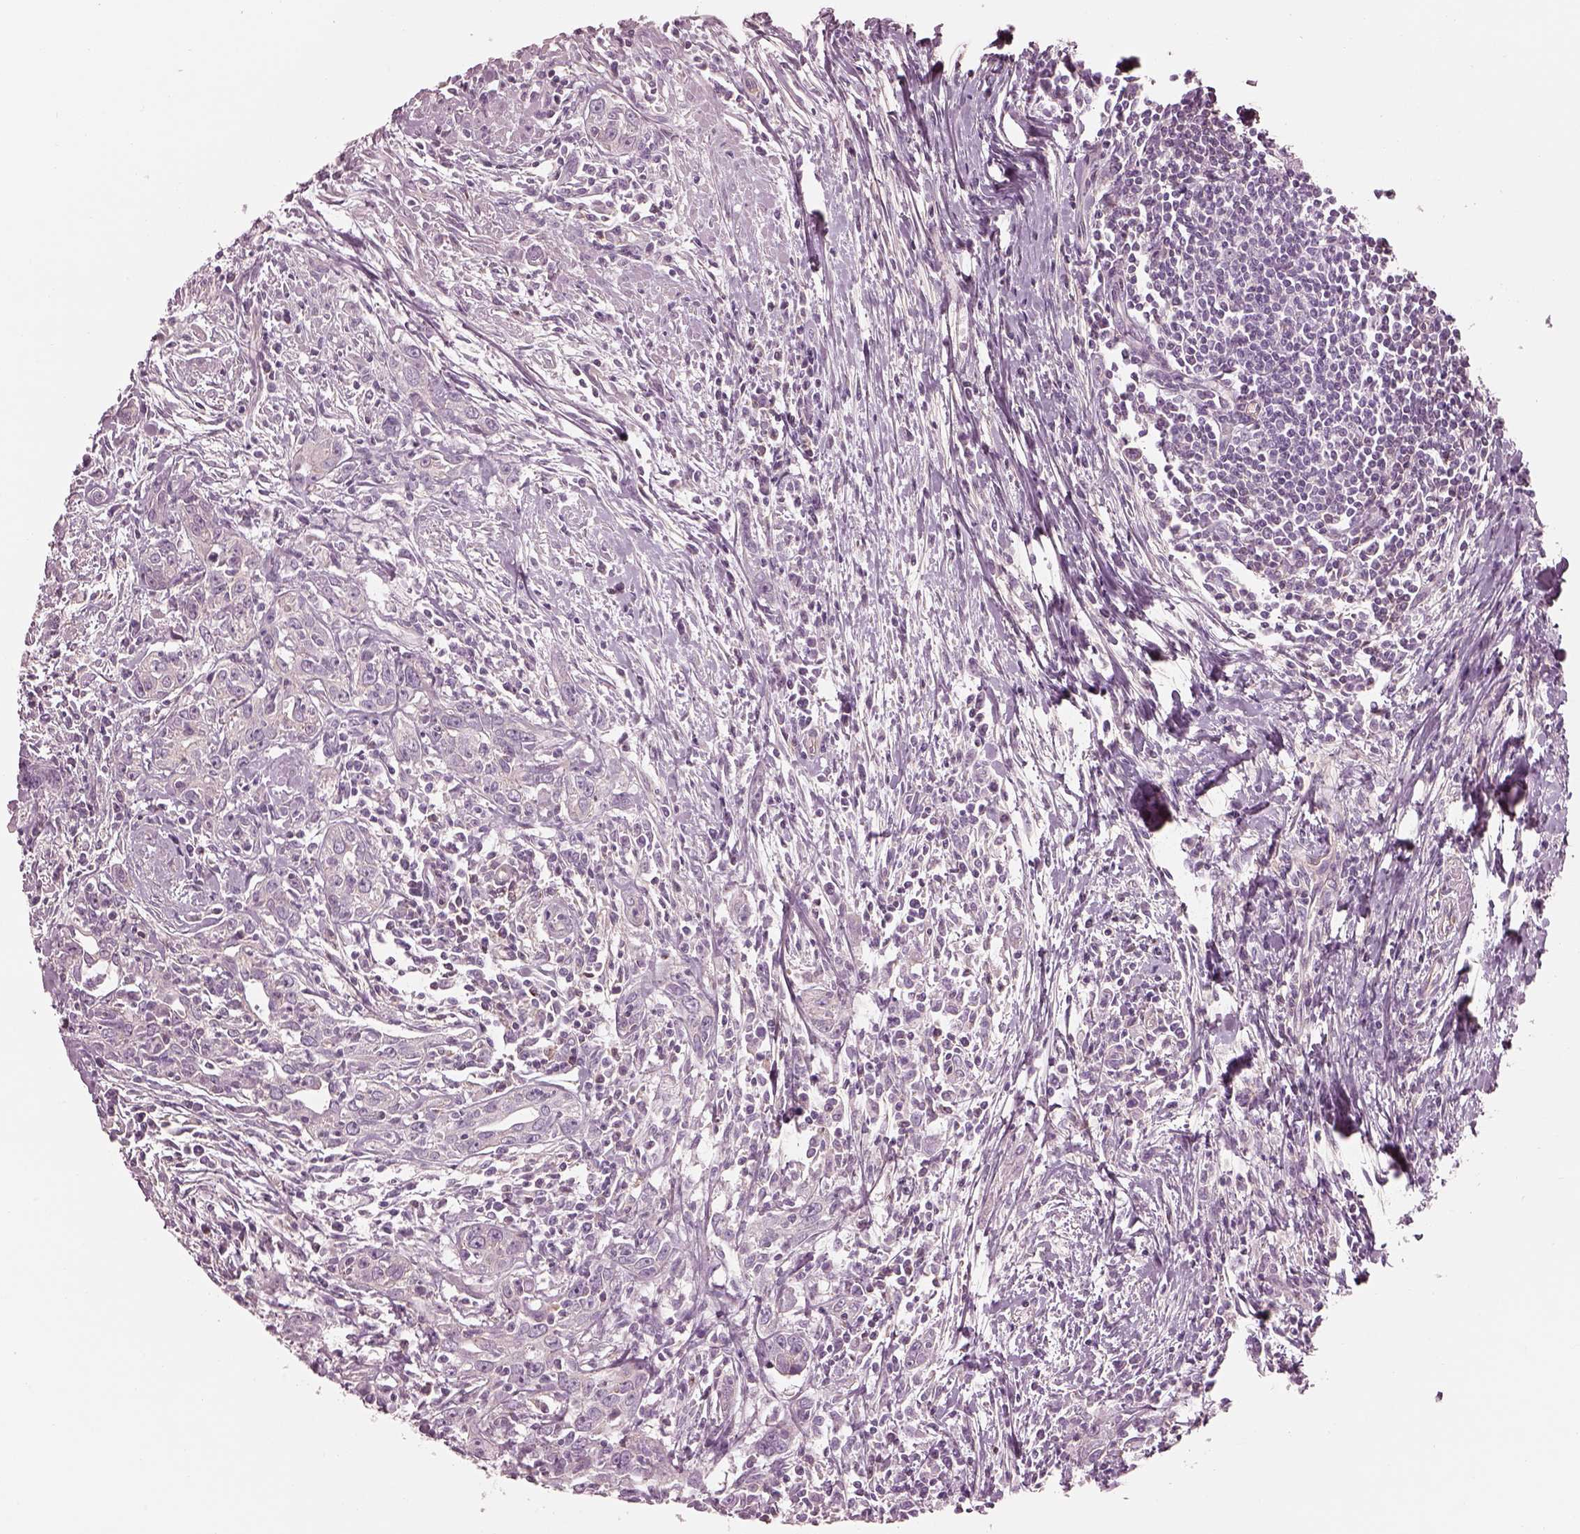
{"staining": {"intensity": "negative", "quantity": "none", "location": "none"}, "tissue": "urothelial cancer", "cell_type": "Tumor cells", "image_type": "cancer", "snomed": [{"axis": "morphology", "description": "Urothelial carcinoma, High grade"}, {"axis": "topography", "description": "Urinary bladder"}], "caption": "DAB immunohistochemical staining of human urothelial cancer demonstrates no significant expression in tumor cells.", "gene": "ELAPOR1", "patient": {"sex": "male", "age": 83}}